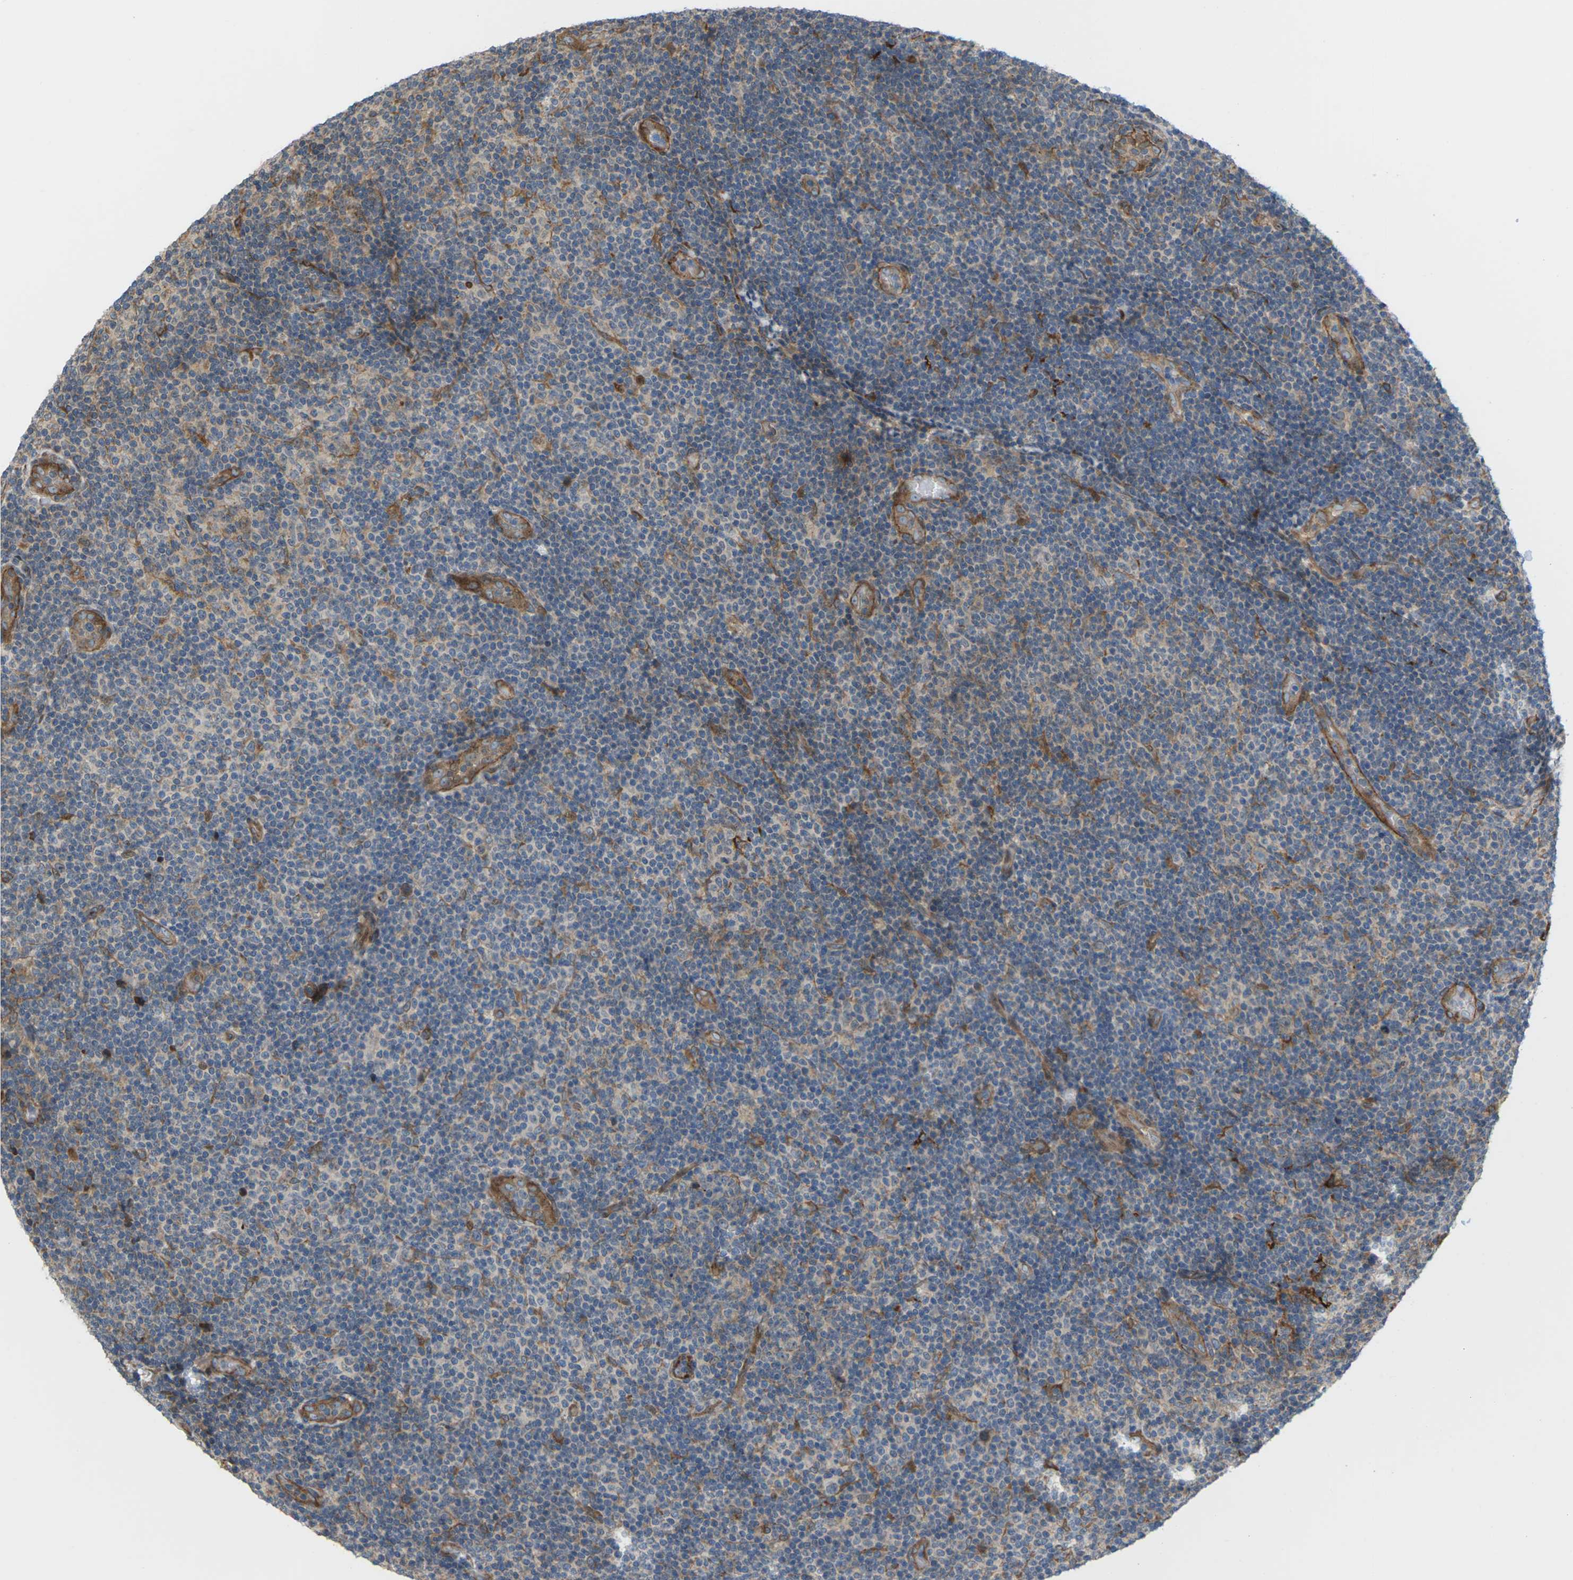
{"staining": {"intensity": "moderate", "quantity": "<25%", "location": "cytoplasmic/membranous"}, "tissue": "lymphoma", "cell_type": "Tumor cells", "image_type": "cancer", "snomed": [{"axis": "morphology", "description": "Malignant lymphoma, non-Hodgkin's type, Low grade"}, {"axis": "topography", "description": "Lymph node"}], "caption": "Immunohistochemical staining of human lymphoma shows low levels of moderate cytoplasmic/membranous positivity in about <25% of tumor cells.", "gene": "ROBO1", "patient": {"sex": "male", "age": 83}}